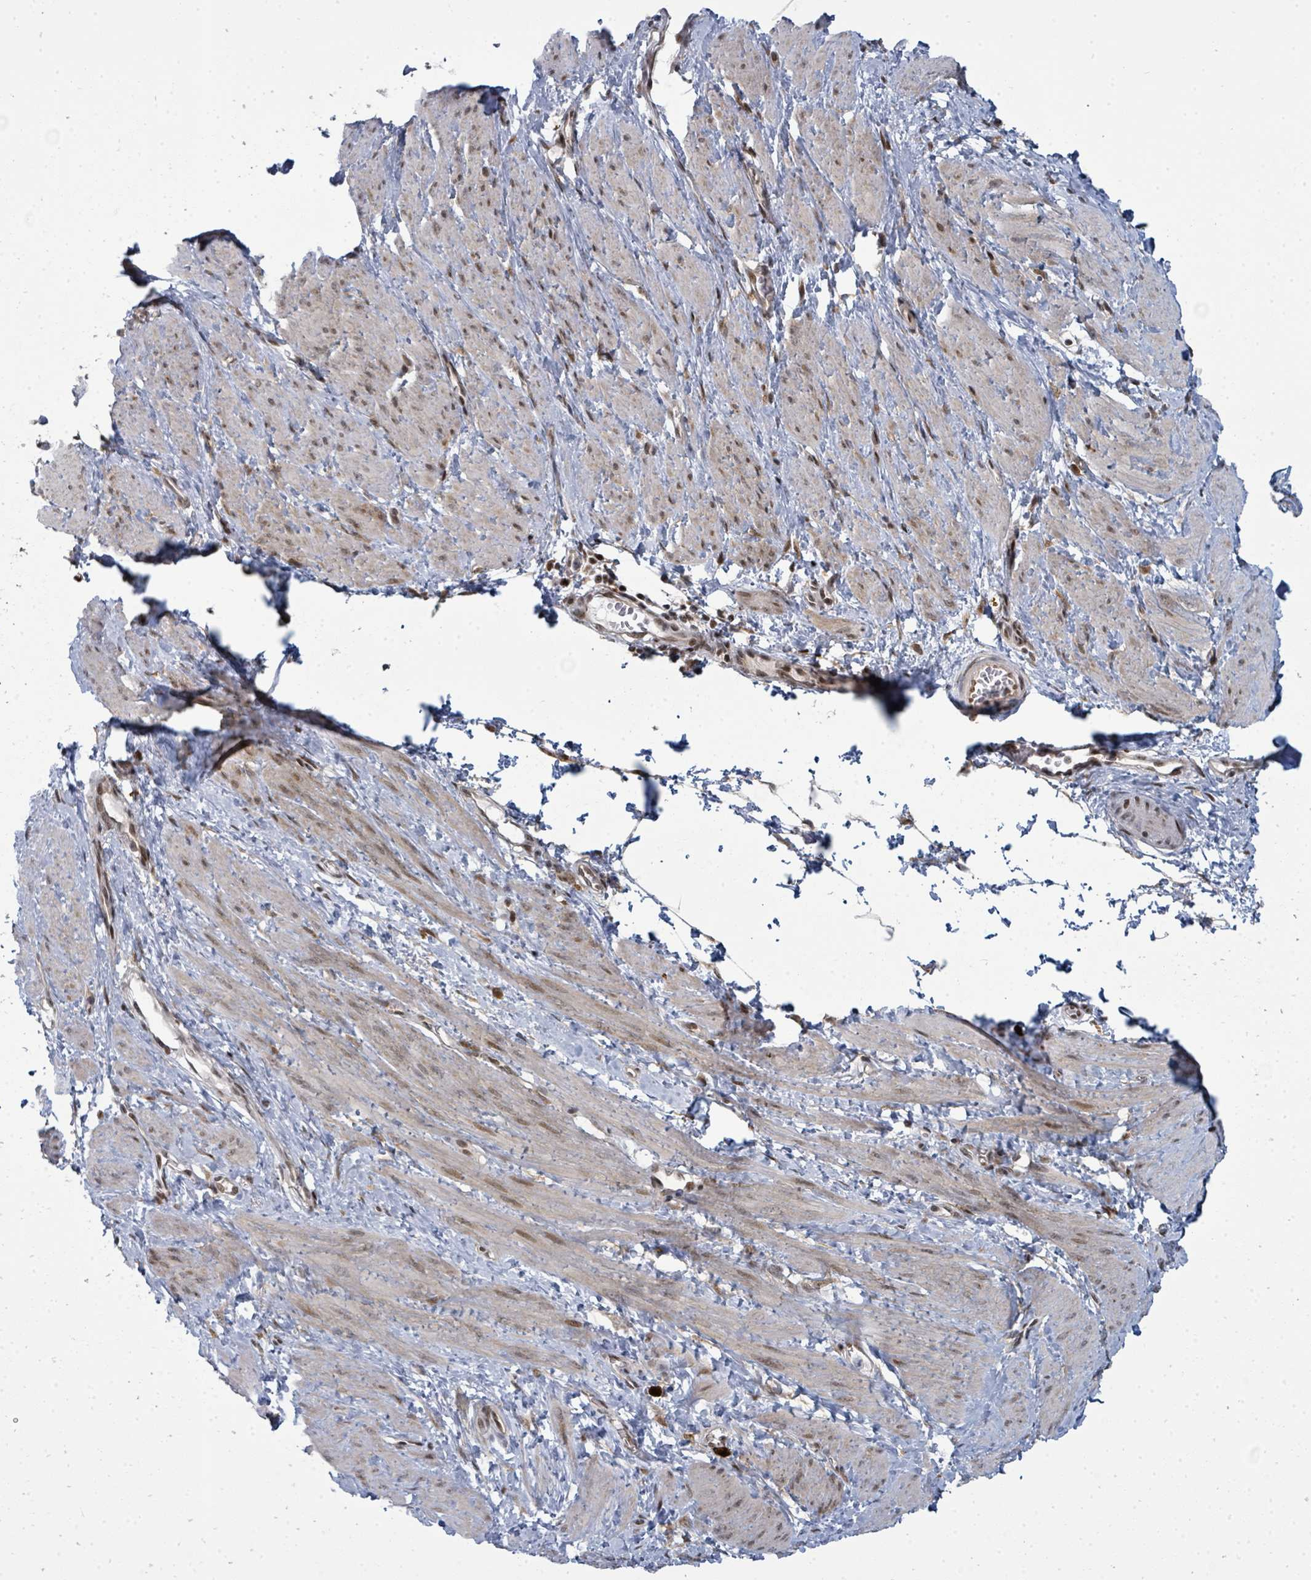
{"staining": {"intensity": "moderate", "quantity": "<25%", "location": "nuclear"}, "tissue": "smooth muscle", "cell_type": "Smooth muscle cells", "image_type": "normal", "snomed": [{"axis": "morphology", "description": "Normal tissue, NOS"}, {"axis": "topography", "description": "Smooth muscle"}, {"axis": "topography", "description": "Uterus"}], "caption": "DAB immunohistochemical staining of normal smooth muscle exhibits moderate nuclear protein expression in approximately <25% of smooth muscle cells. The staining is performed using DAB (3,3'-diaminobenzidine) brown chromogen to label protein expression. The nuclei are counter-stained blue using hematoxylin.", "gene": "PSMG2", "patient": {"sex": "female", "age": 39}}